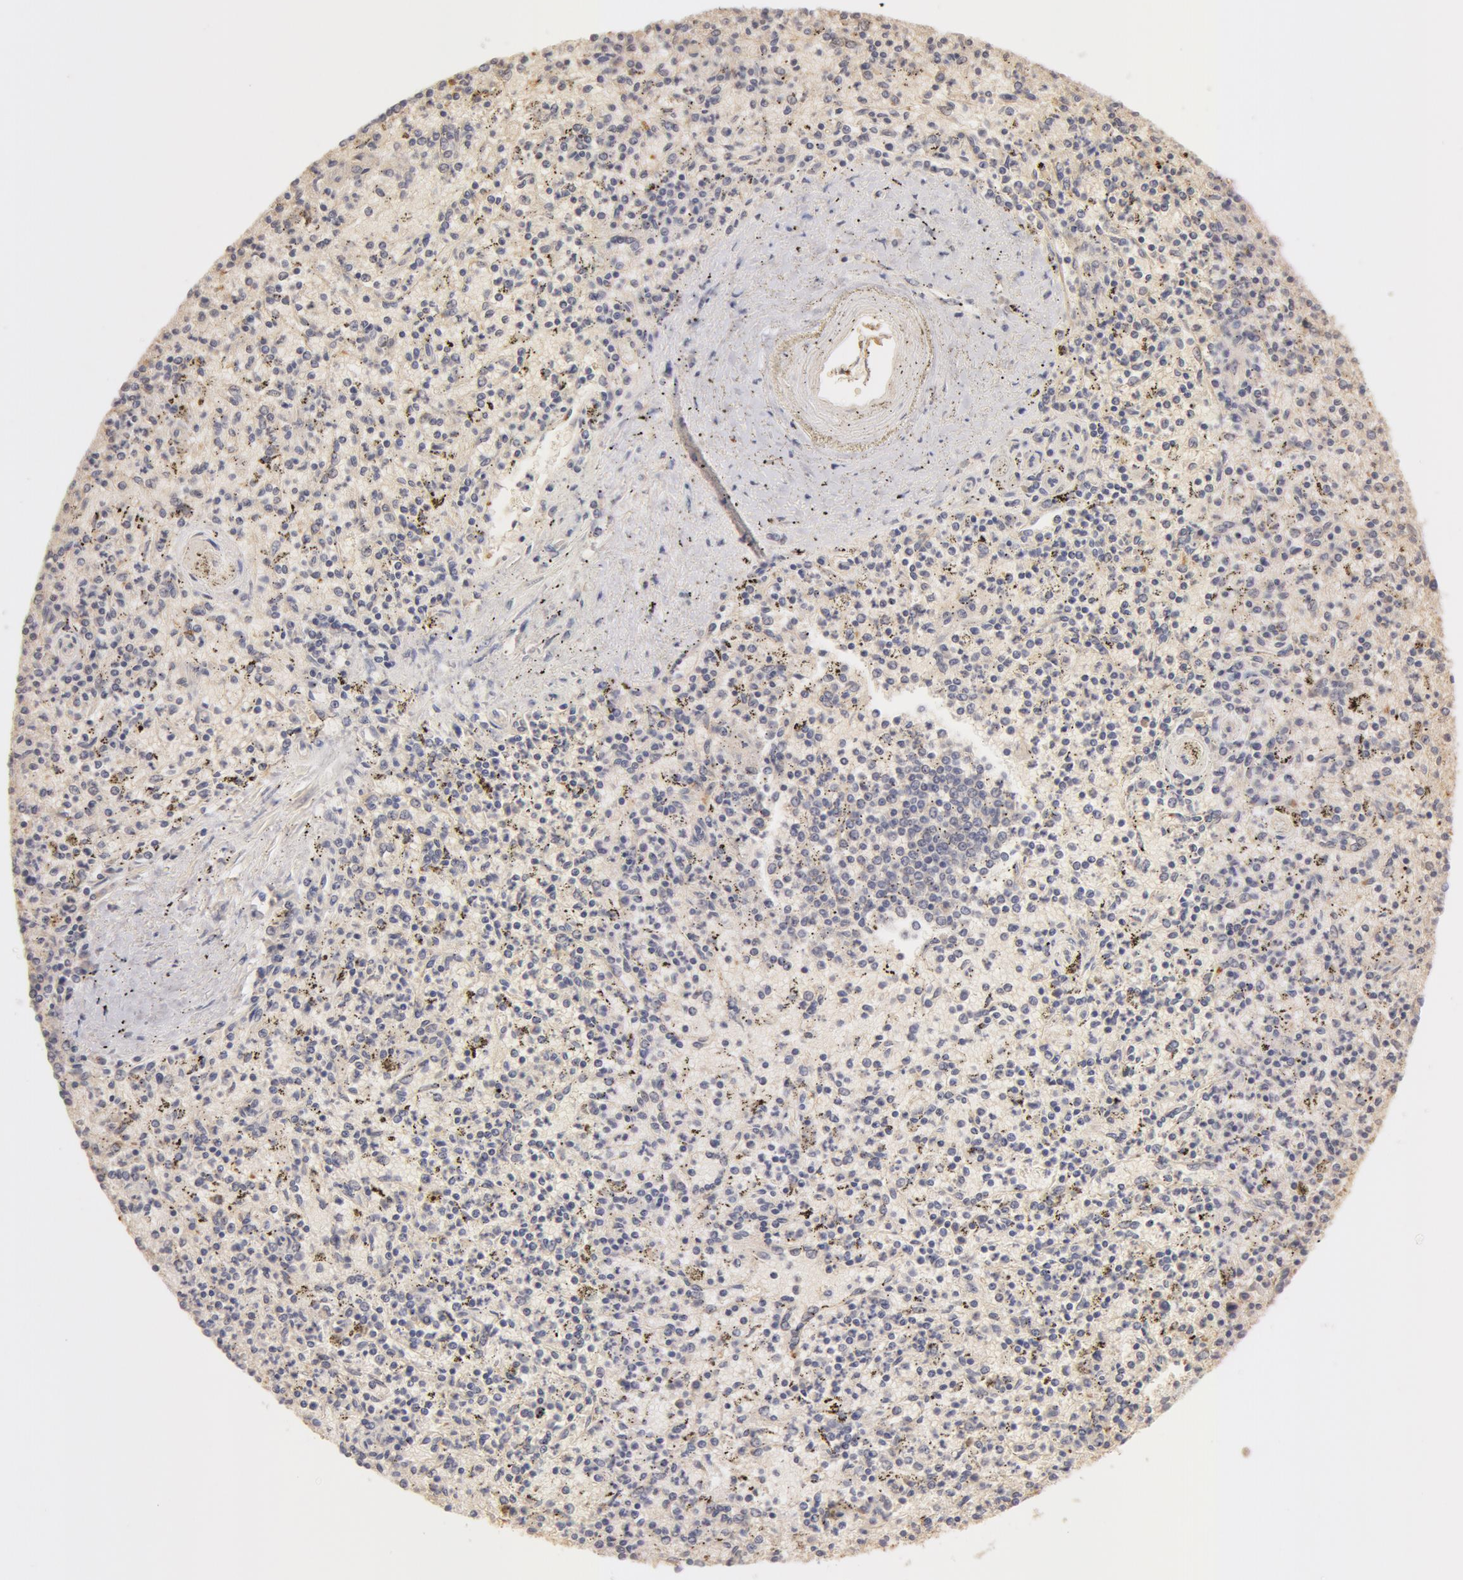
{"staining": {"intensity": "negative", "quantity": "none", "location": "none"}, "tissue": "spleen", "cell_type": "Cells in red pulp", "image_type": "normal", "snomed": [{"axis": "morphology", "description": "Normal tissue, NOS"}, {"axis": "topography", "description": "Spleen"}], "caption": "This is an IHC micrograph of unremarkable human spleen. There is no expression in cells in red pulp.", "gene": "TF", "patient": {"sex": "male", "age": 72}}